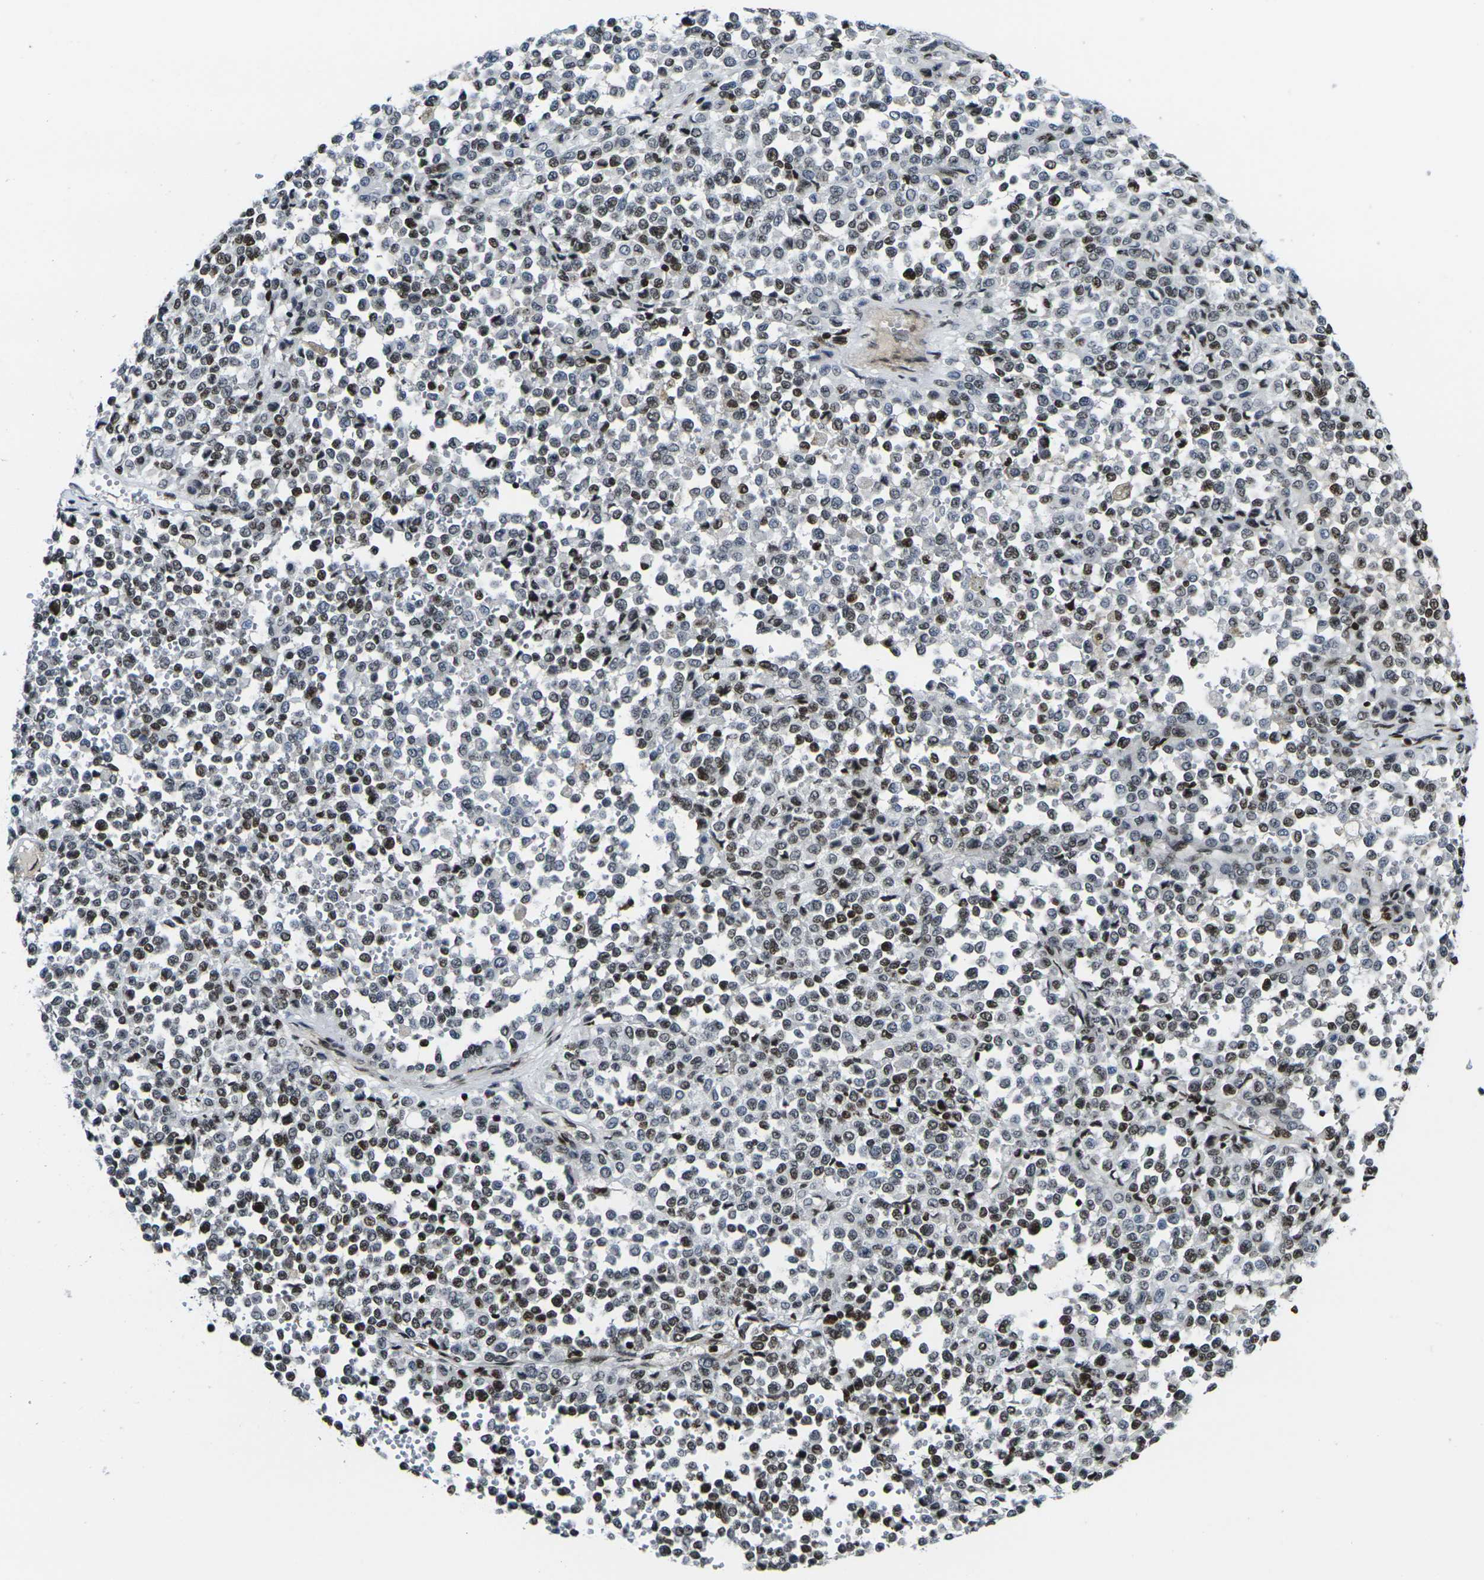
{"staining": {"intensity": "moderate", "quantity": ">75%", "location": "nuclear"}, "tissue": "melanoma", "cell_type": "Tumor cells", "image_type": "cancer", "snomed": [{"axis": "morphology", "description": "Malignant melanoma, Metastatic site"}, {"axis": "topography", "description": "Pancreas"}], "caption": "Human malignant melanoma (metastatic site) stained for a protein (brown) shows moderate nuclear positive staining in about >75% of tumor cells.", "gene": "H1-10", "patient": {"sex": "female", "age": 30}}